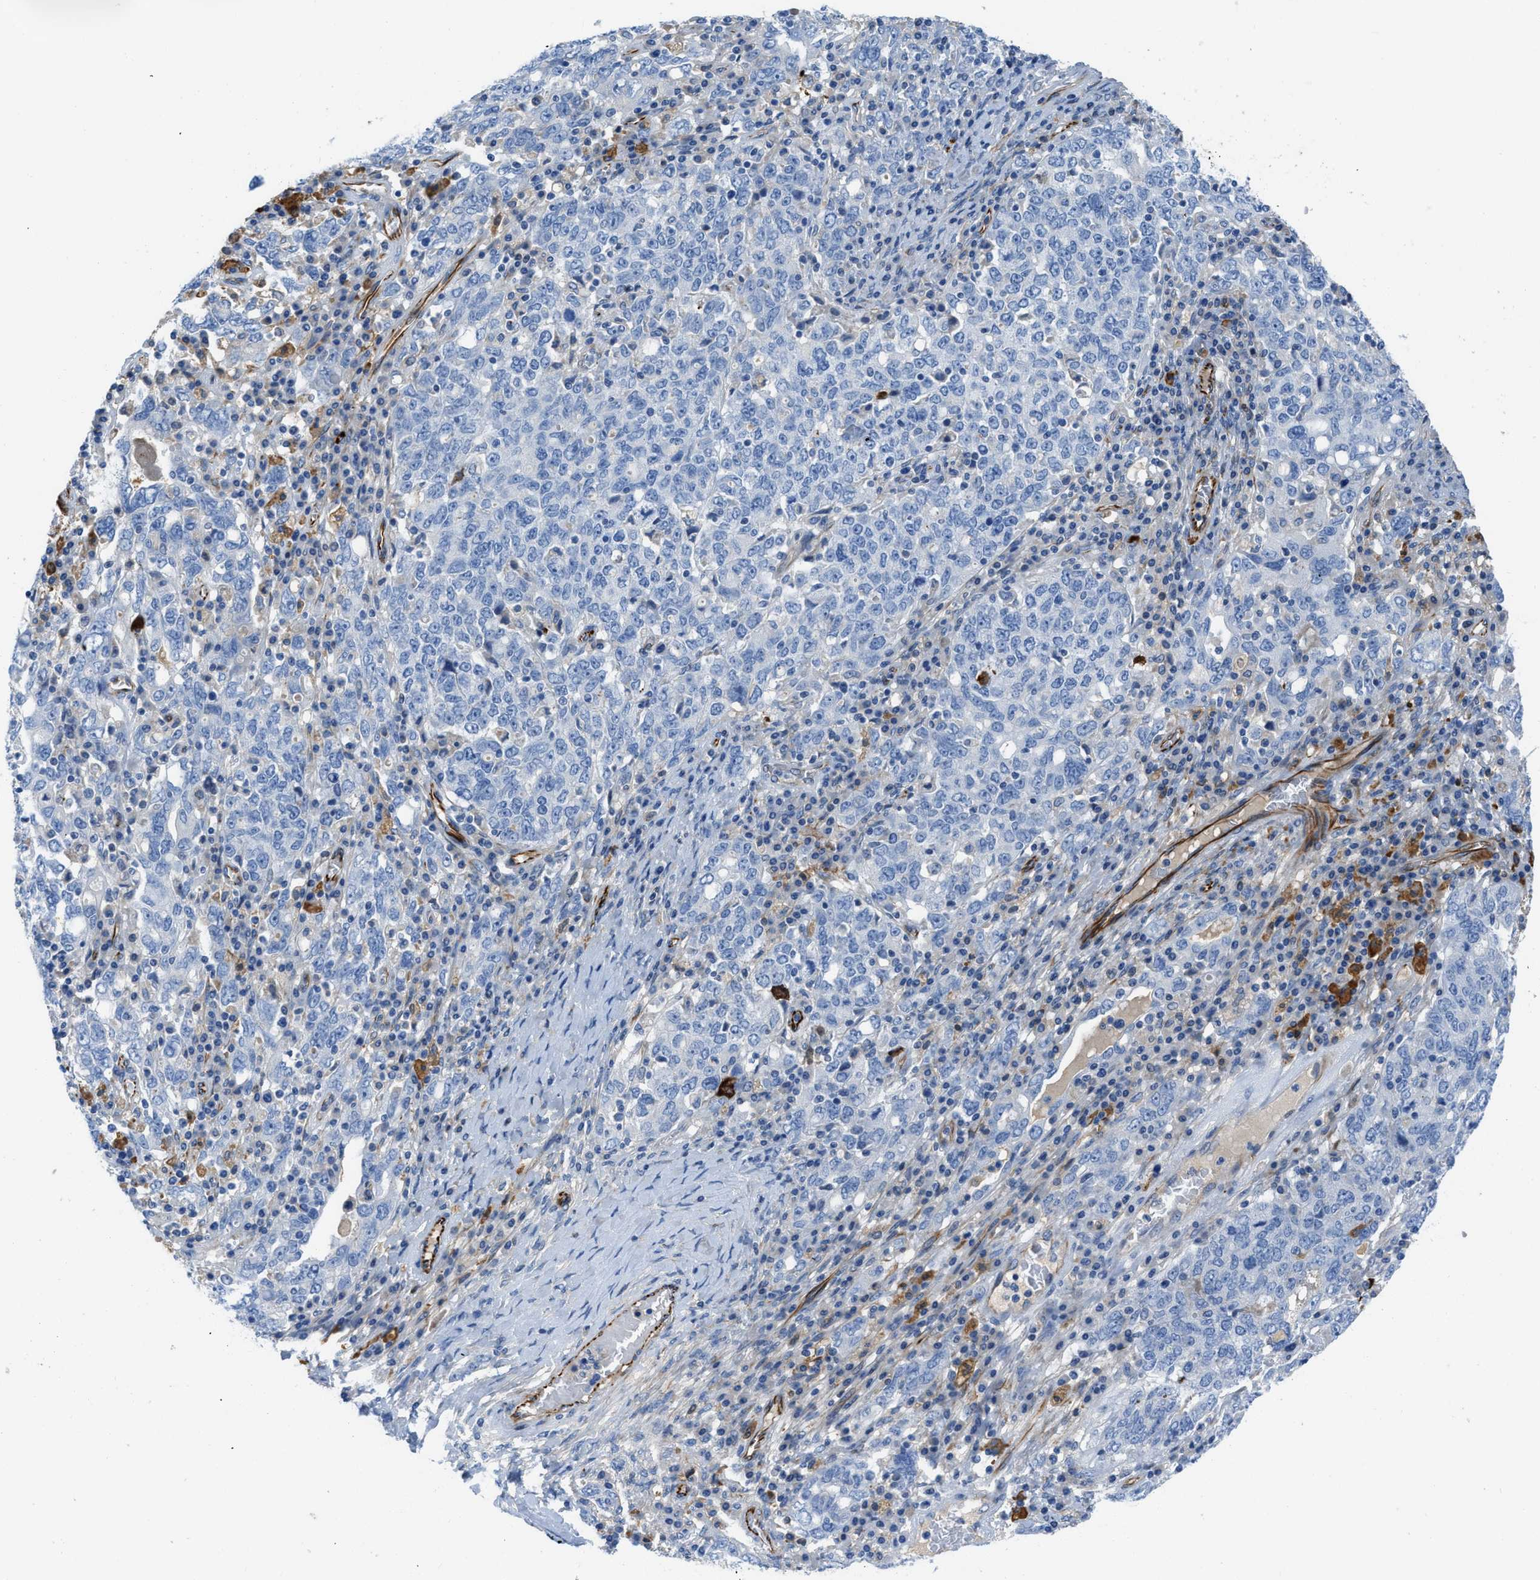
{"staining": {"intensity": "negative", "quantity": "none", "location": "none"}, "tissue": "ovarian cancer", "cell_type": "Tumor cells", "image_type": "cancer", "snomed": [{"axis": "morphology", "description": "Carcinoma, endometroid"}, {"axis": "topography", "description": "Ovary"}], "caption": "Ovarian cancer (endometroid carcinoma) was stained to show a protein in brown. There is no significant expression in tumor cells.", "gene": "XCR1", "patient": {"sex": "female", "age": 62}}